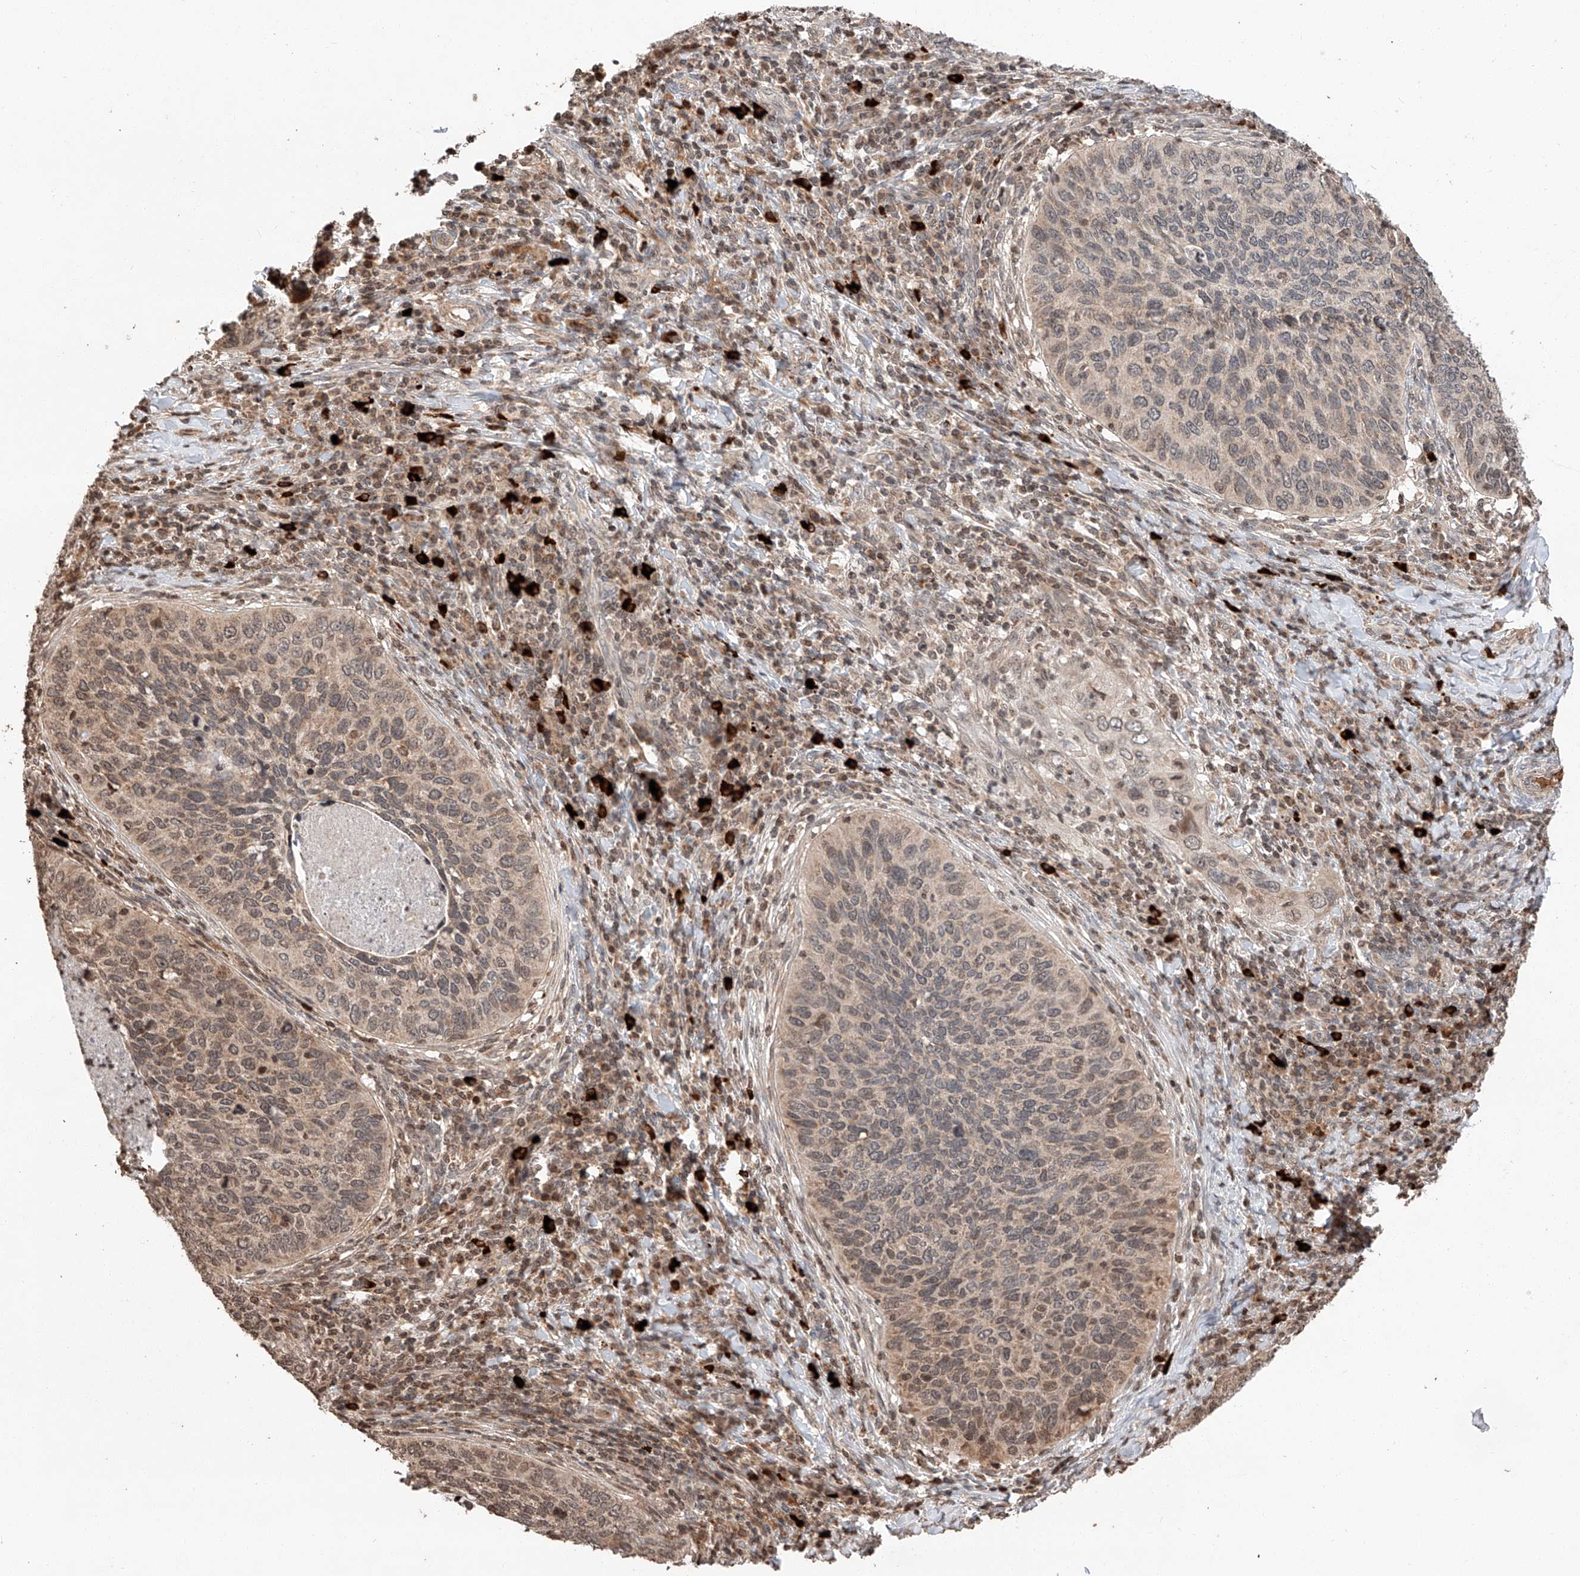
{"staining": {"intensity": "moderate", "quantity": "<25%", "location": "nuclear"}, "tissue": "cervical cancer", "cell_type": "Tumor cells", "image_type": "cancer", "snomed": [{"axis": "morphology", "description": "Squamous cell carcinoma, NOS"}, {"axis": "topography", "description": "Cervix"}], "caption": "Tumor cells exhibit low levels of moderate nuclear expression in about <25% of cells in squamous cell carcinoma (cervical).", "gene": "ARHGAP33", "patient": {"sex": "female", "age": 38}}